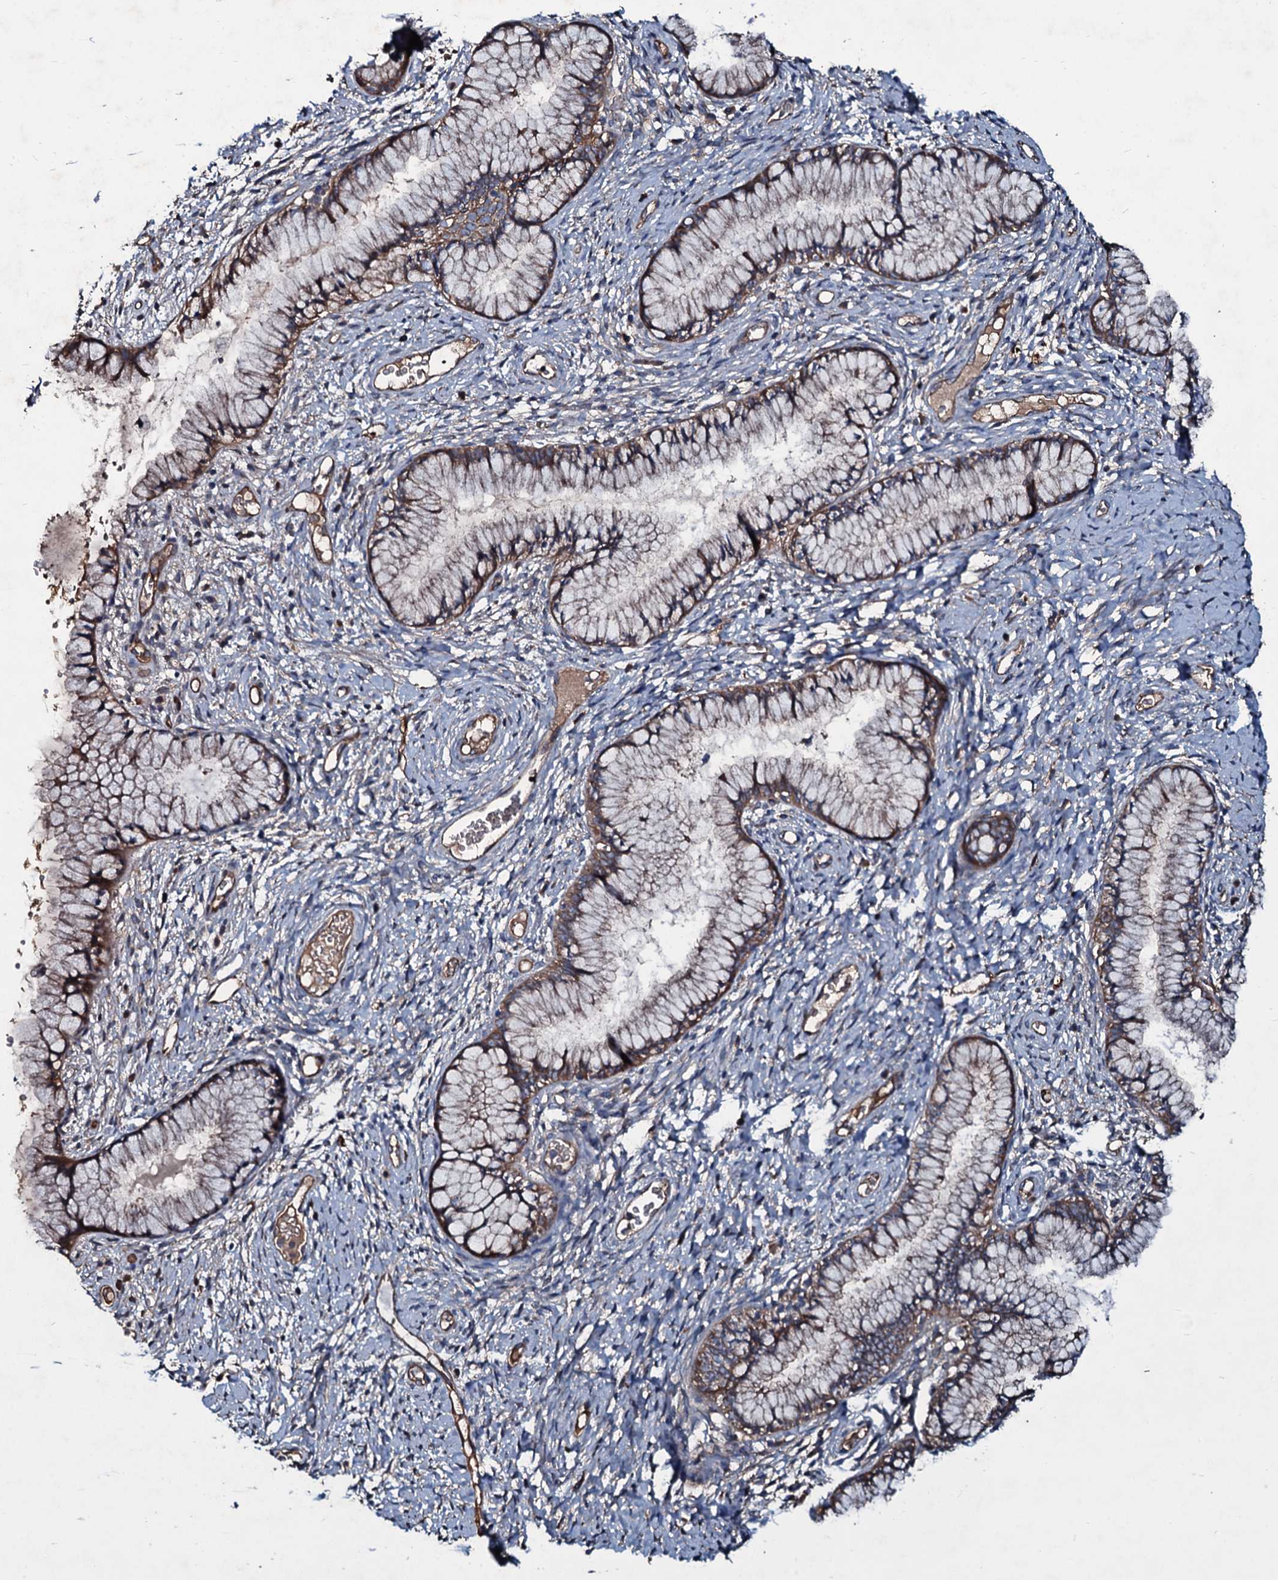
{"staining": {"intensity": "moderate", "quantity": ">75%", "location": "cytoplasmic/membranous"}, "tissue": "cervix", "cell_type": "Glandular cells", "image_type": "normal", "snomed": [{"axis": "morphology", "description": "Normal tissue, NOS"}, {"axis": "topography", "description": "Cervix"}], "caption": "Brown immunohistochemical staining in normal human cervix exhibits moderate cytoplasmic/membranous staining in approximately >75% of glandular cells.", "gene": "DMAC2", "patient": {"sex": "female", "age": 42}}